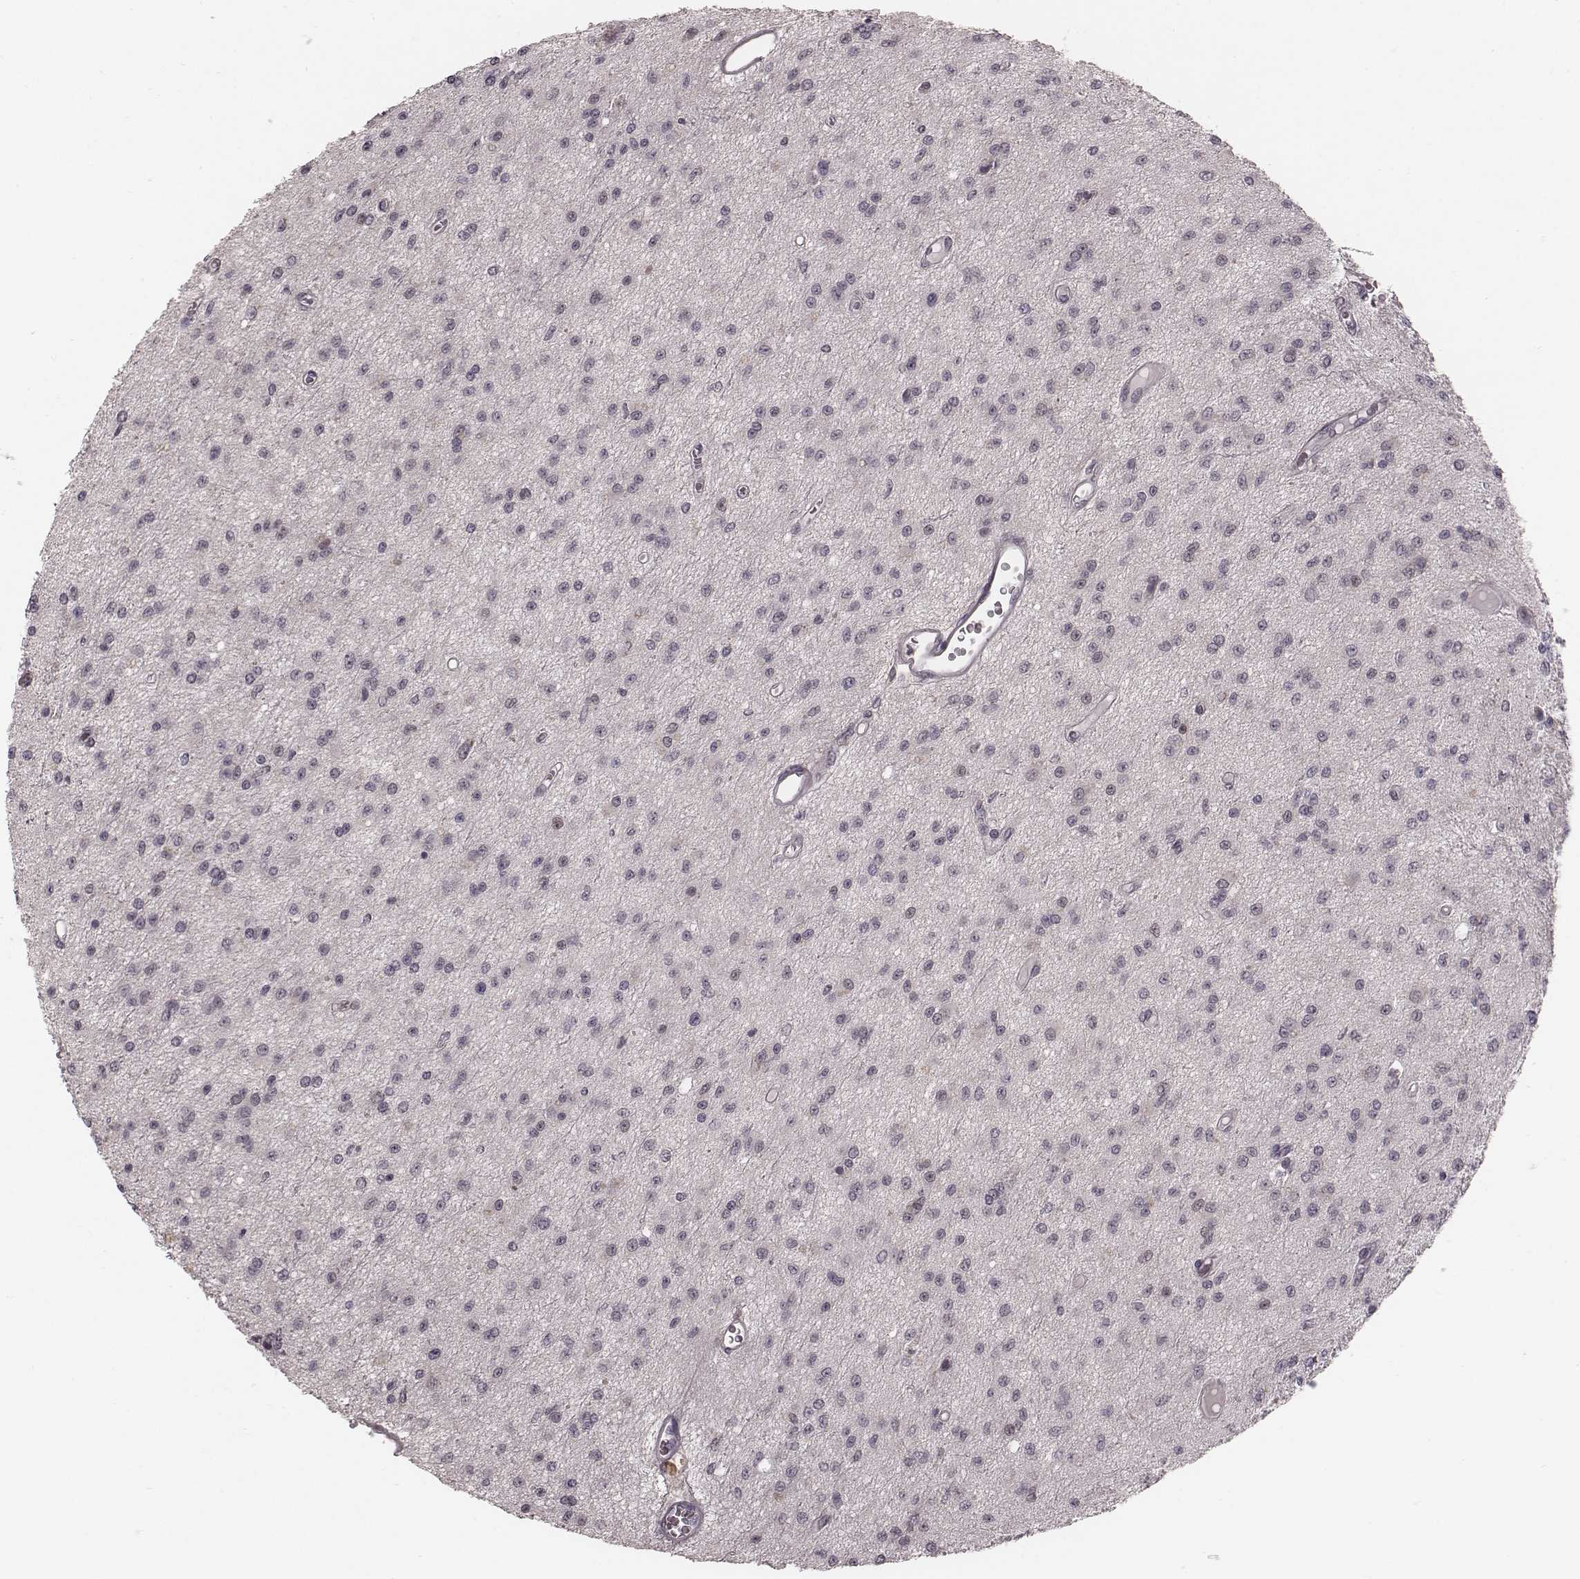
{"staining": {"intensity": "negative", "quantity": "none", "location": "none"}, "tissue": "glioma", "cell_type": "Tumor cells", "image_type": "cancer", "snomed": [{"axis": "morphology", "description": "Glioma, malignant, Low grade"}, {"axis": "topography", "description": "Brain"}], "caption": "Malignant low-grade glioma was stained to show a protein in brown. There is no significant expression in tumor cells. Nuclei are stained in blue.", "gene": "IQCG", "patient": {"sex": "female", "age": 45}}